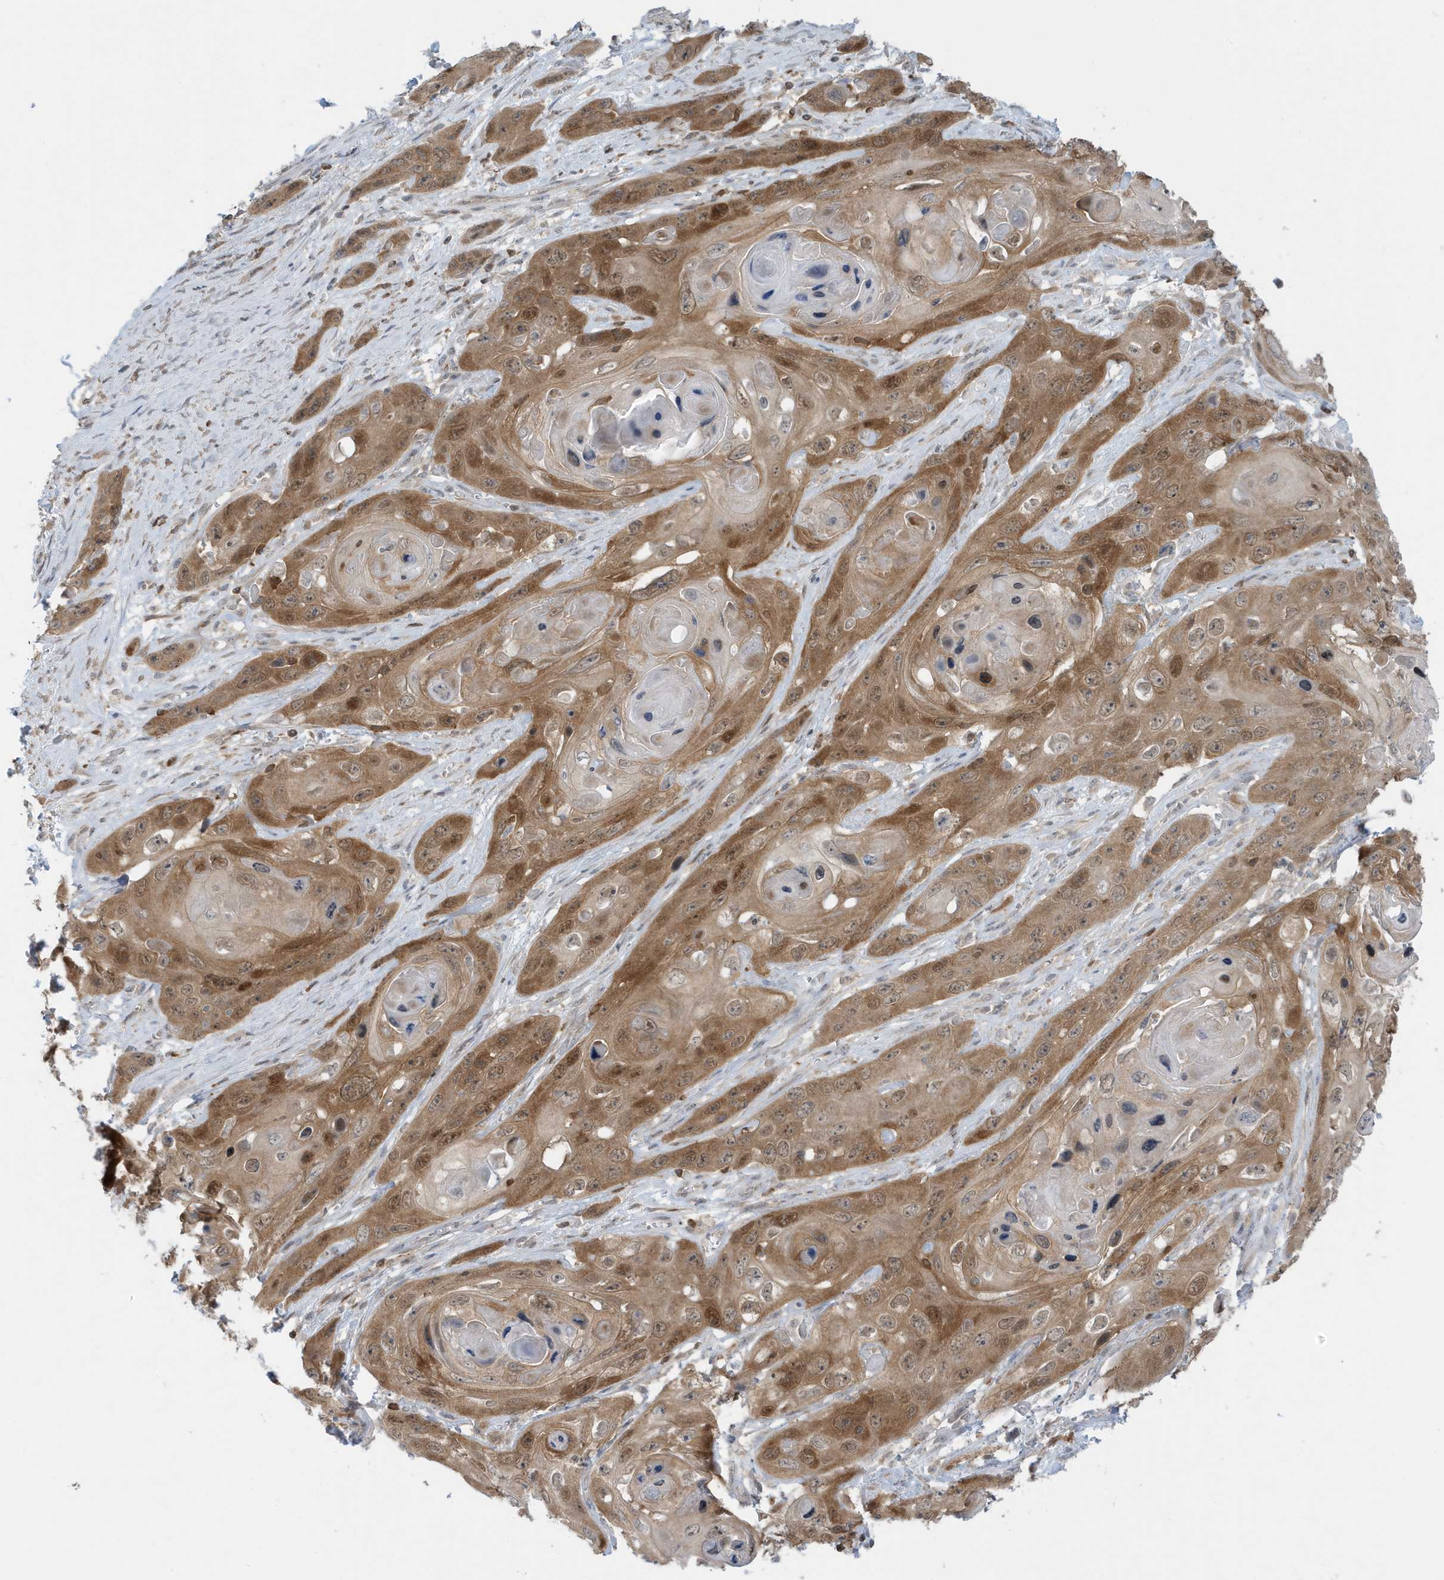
{"staining": {"intensity": "moderate", "quantity": ">75%", "location": "cytoplasmic/membranous"}, "tissue": "skin cancer", "cell_type": "Tumor cells", "image_type": "cancer", "snomed": [{"axis": "morphology", "description": "Squamous cell carcinoma, NOS"}, {"axis": "topography", "description": "Skin"}], "caption": "Skin cancer stained for a protein (brown) shows moderate cytoplasmic/membranous positive positivity in about >75% of tumor cells.", "gene": "OGA", "patient": {"sex": "male", "age": 55}}